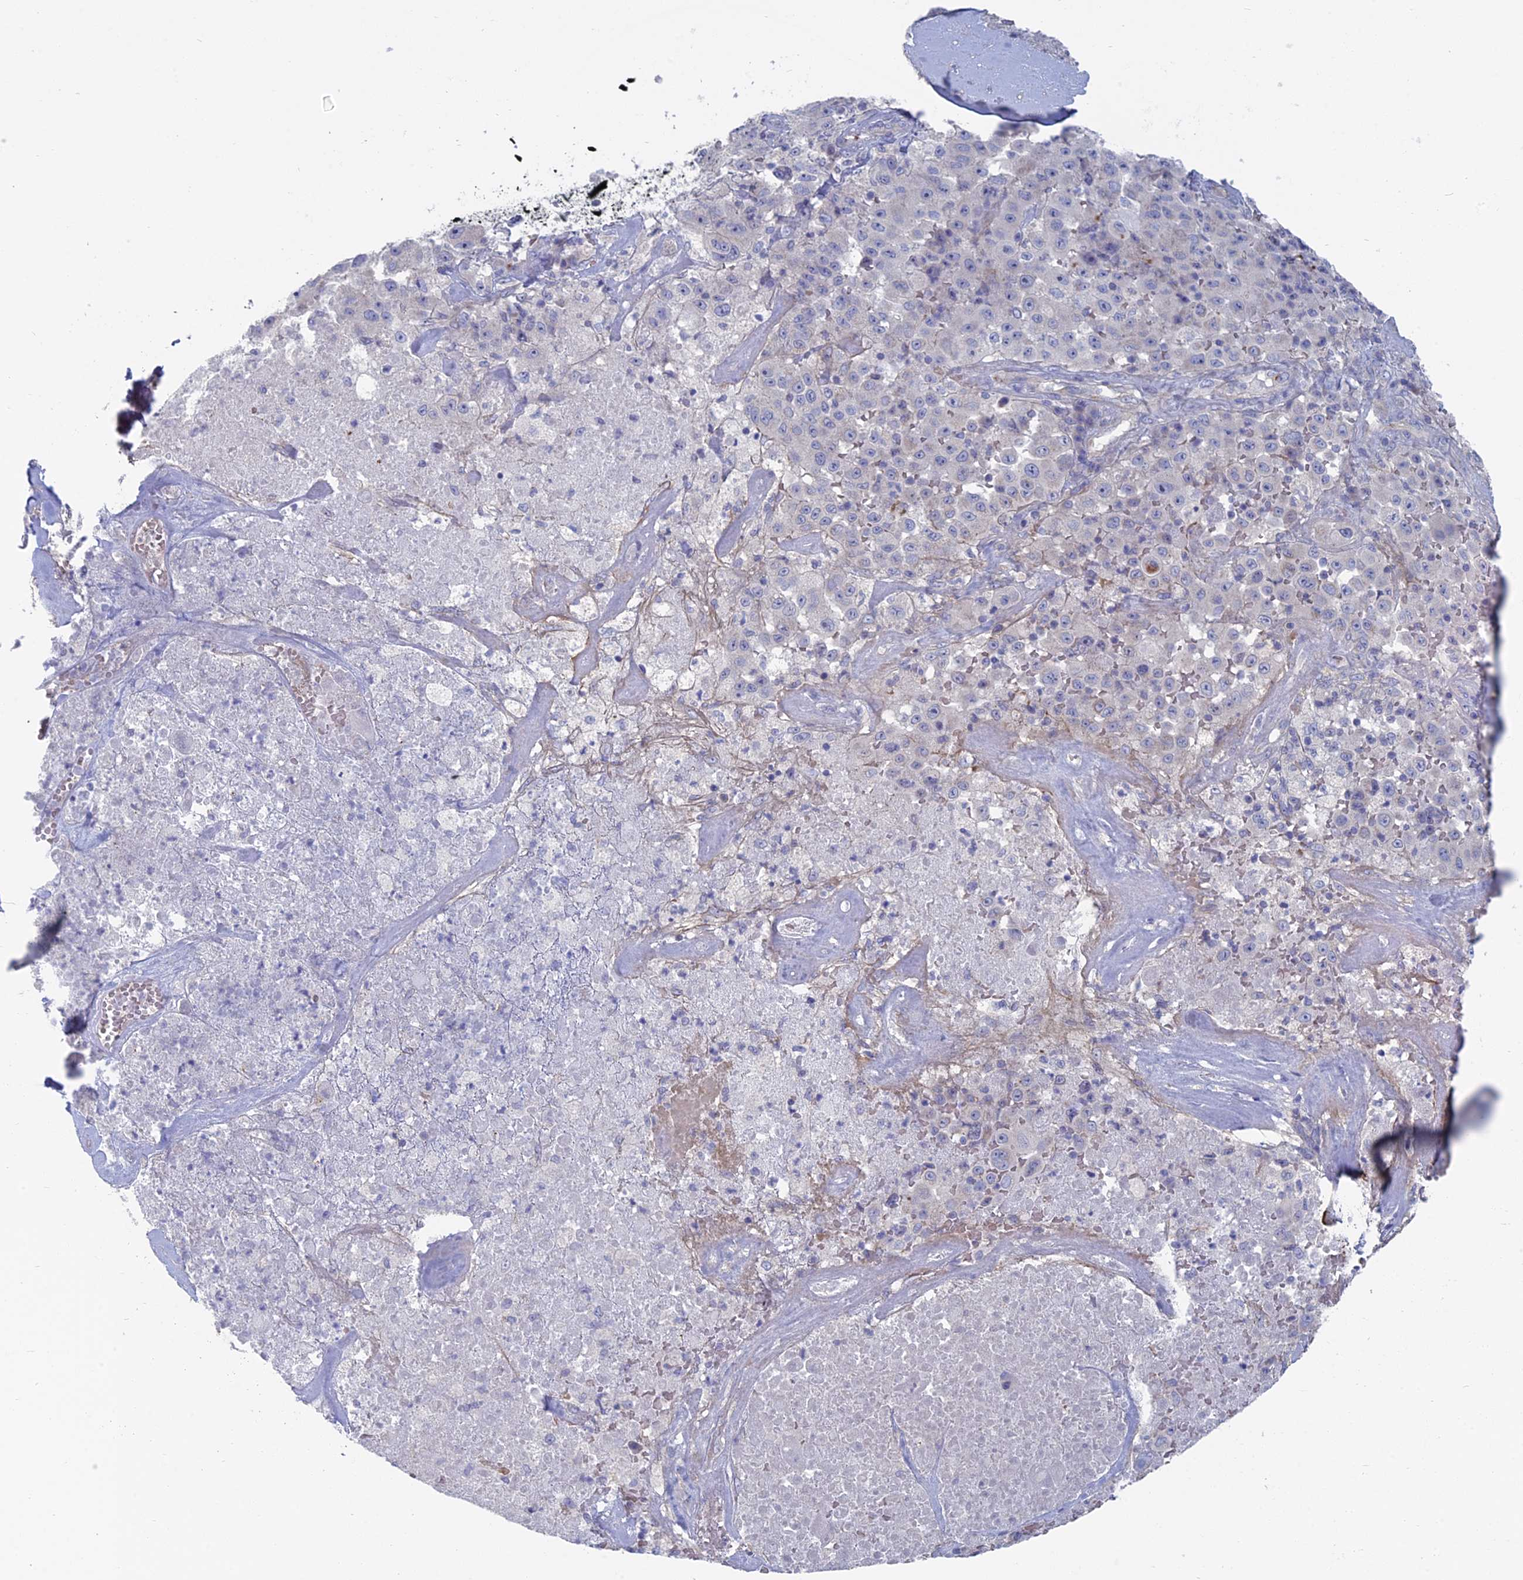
{"staining": {"intensity": "negative", "quantity": "none", "location": "none"}, "tissue": "melanoma", "cell_type": "Tumor cells", "image_type": "cancer", "snomed": [{"axis": "morphology", "description": "Malignant melanoma, Metastatic site"}, {"axis": "topography", "description": "Lymph node"}], "caption": "A high-resolution photomicrograph shows IHC staining of melanoma, which shows no significant positivity in tumor cells.", "gene": "TBC1D30", "patient": {"sex": "male", "age": 62}}